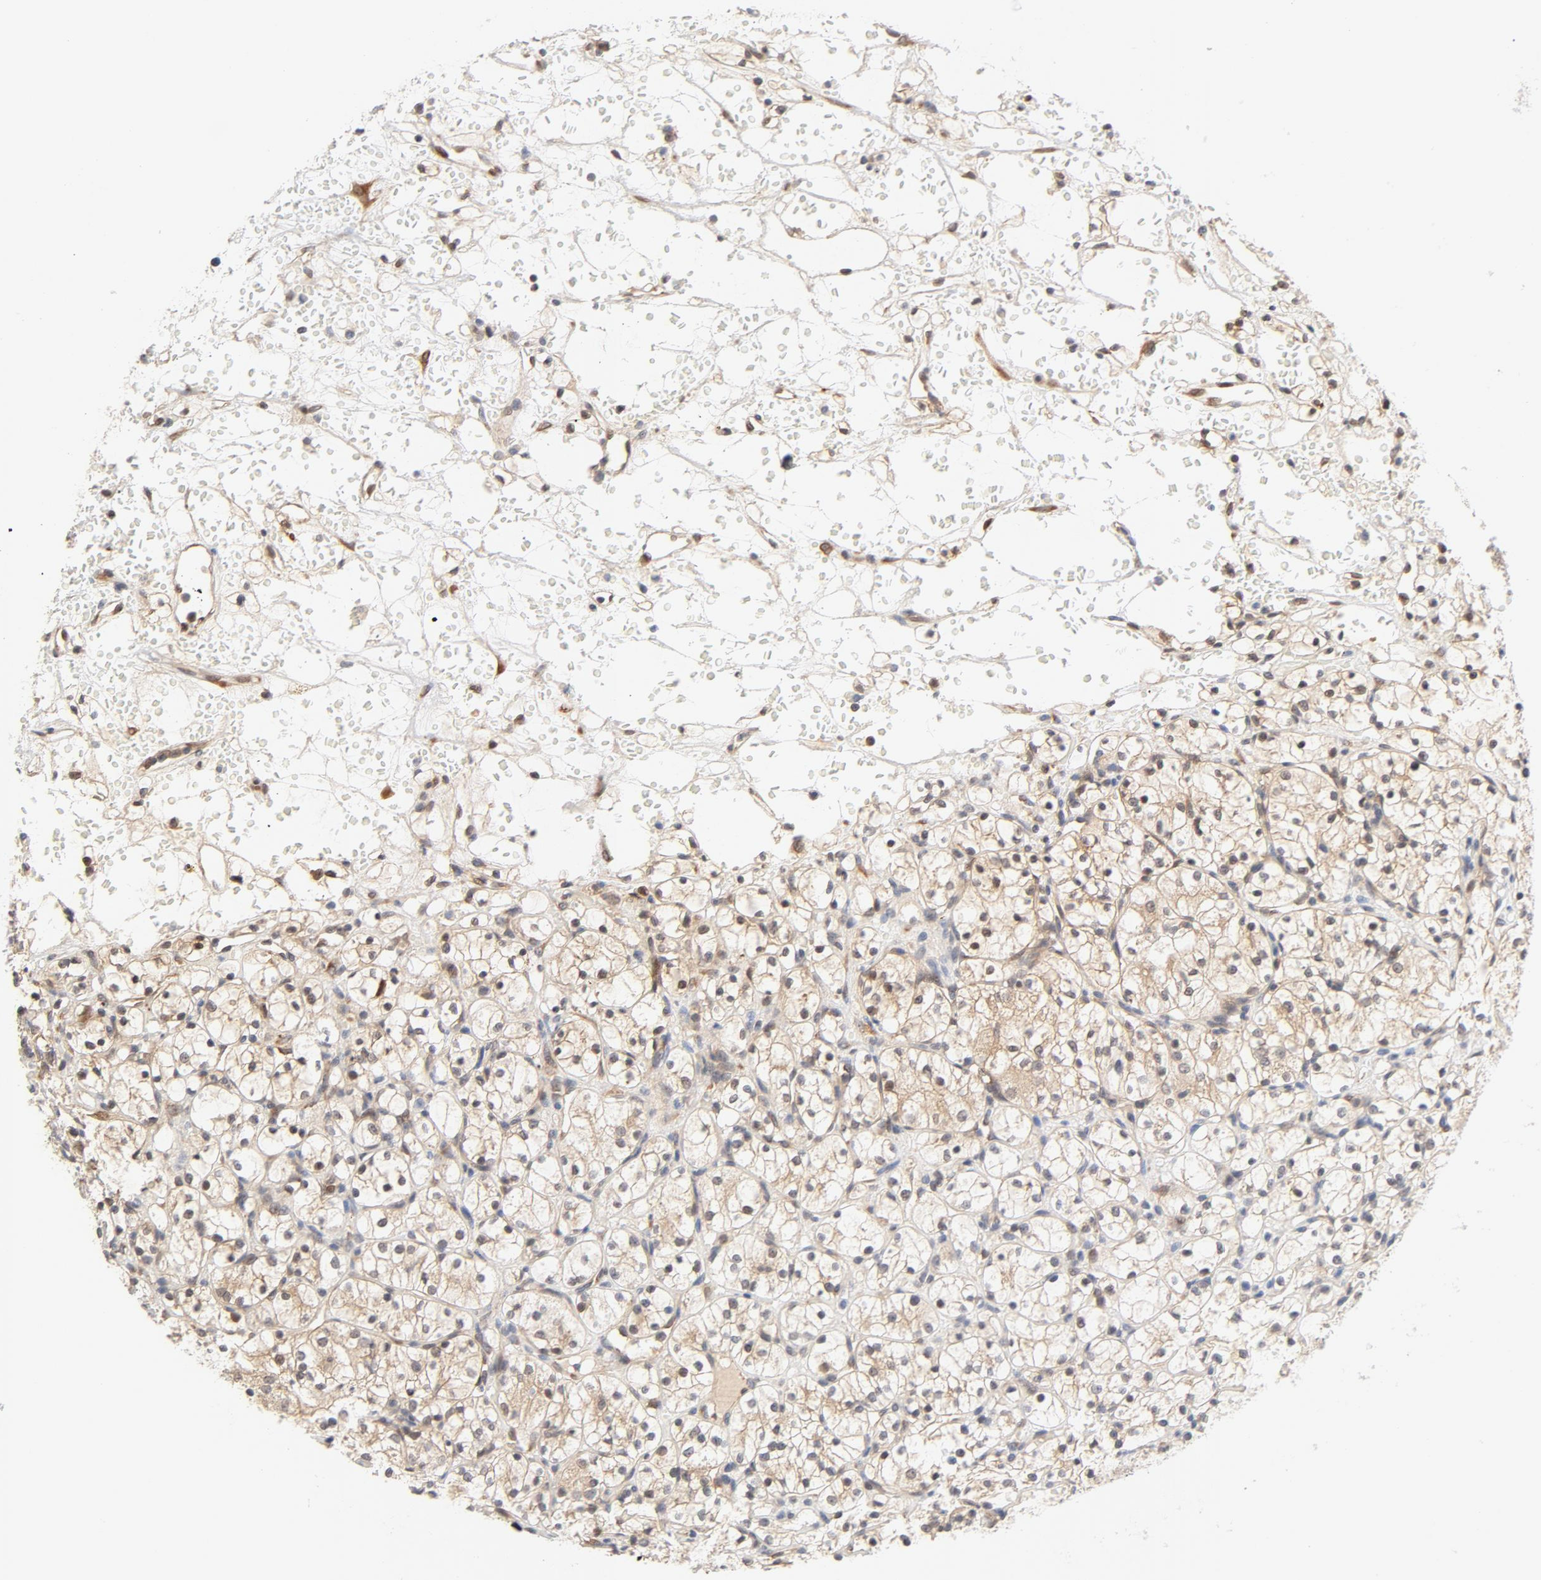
{"staining": {"intensity": "moderate", "quantity": "25%-75%", "location": "cytoplasmic/membranous,nuclear"}, "tissue": "renal cancer", "cell_type": "Tumor cells", "image_type": "cancer", "snomed": [{"axis": "morphology", "description": "Adenocarcinoma, NOS"}, {"axis": "topography", "description": "Kidney"}], "caption": "Tumor cells exhibit moderate cytoplasmic/membranous and nuclear staining in approximately 25%-75% of cells in renal cancer.", "gene": "EIF4E", "patient": {"sex": "female", "age": 60}}